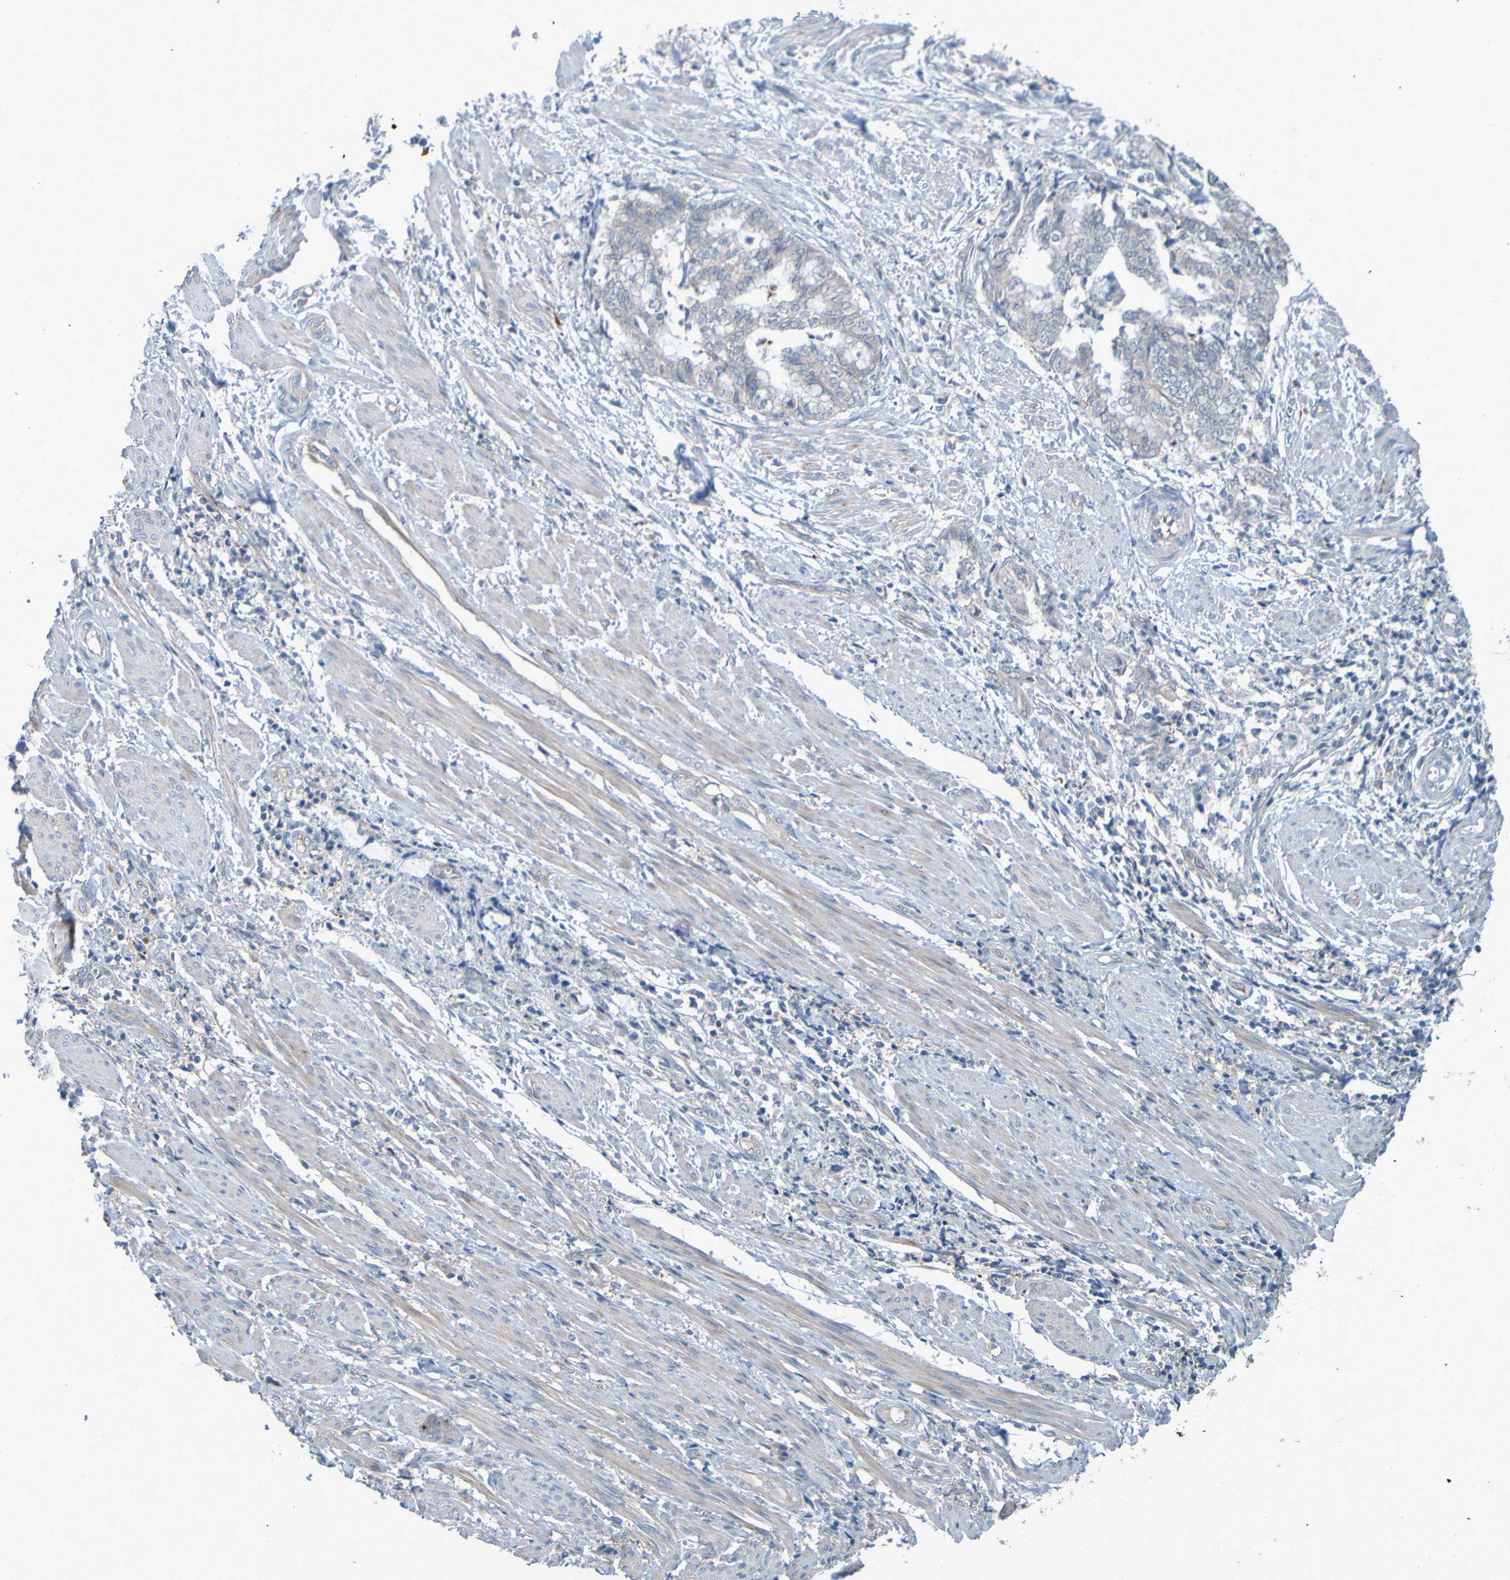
{"staining": {"intensity": "weak", "quantity": "25%-75%", "location": "cytoplasmic/membranous"}, "tissue": "endometrial cancer", "cell_type": "Tumor cells", "image_type": "cancer", "snomed": [{"axis": "morphology", "description": "Necrosis, NOS"}, {"axis": "morphology", "description": "Adenocarcinoma, NOS"}, {"axis": "topography", "description": "Endometrium"}], "caption": "Tumor cells exhibit weak cytoplasmic/membranous positivity in approximately 25%-75% of cells in adenocarcinoma (endometrial). The staining was performed using DAB to visualize the protein expression in brown, while the nuclei were stained in blue with hematoxylin (Magnification: 20x).", "gene": "NPRL3", "patient": {"sex": "female", "age": 79}}